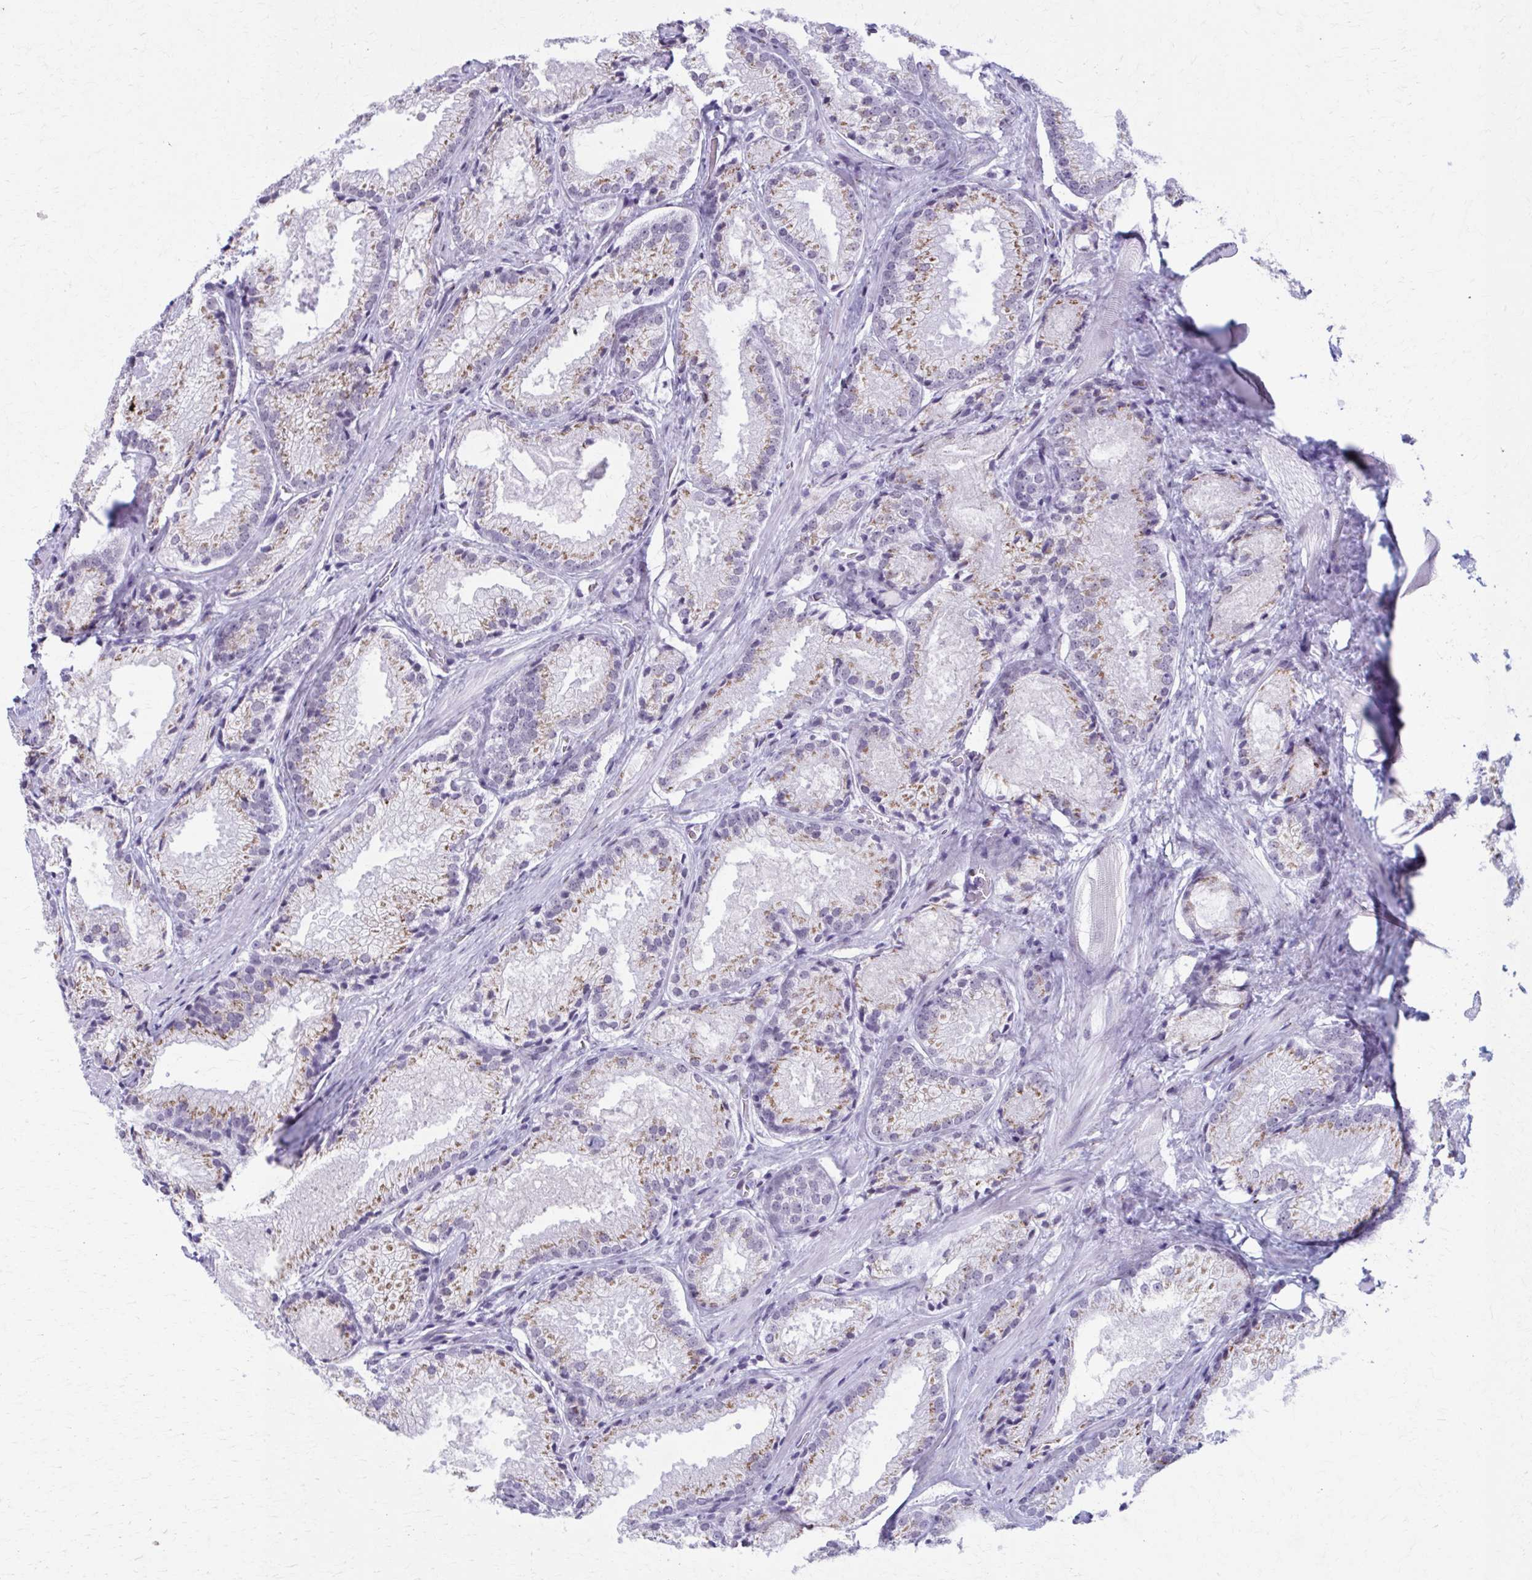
{"staining": {"intensity": "moderate", "quantity": ">75%", "location": "cytoplasmic/membranous"}, "tissue": "prostate cancer", "cell_type": "Tumor cells", "image_type": "cancer", "snomed": [{"axis": "morphology", "description": "Adenocarcinoma, High grade"}, {"axis": "topography", "description": "Prostate"}], "caption": "This histopathology image displays prostate cancer (adenocarcinoma (high-grade)) stained with immunohistochemistry (IHC) to label a protein in brown. The cytoplasmic/membranous of tumor cells show moderate positivity for the protein. Nuclei are counter-stained blue.", "gene": "ZNF682", "patient": {"sex": "male", "age": 68}}